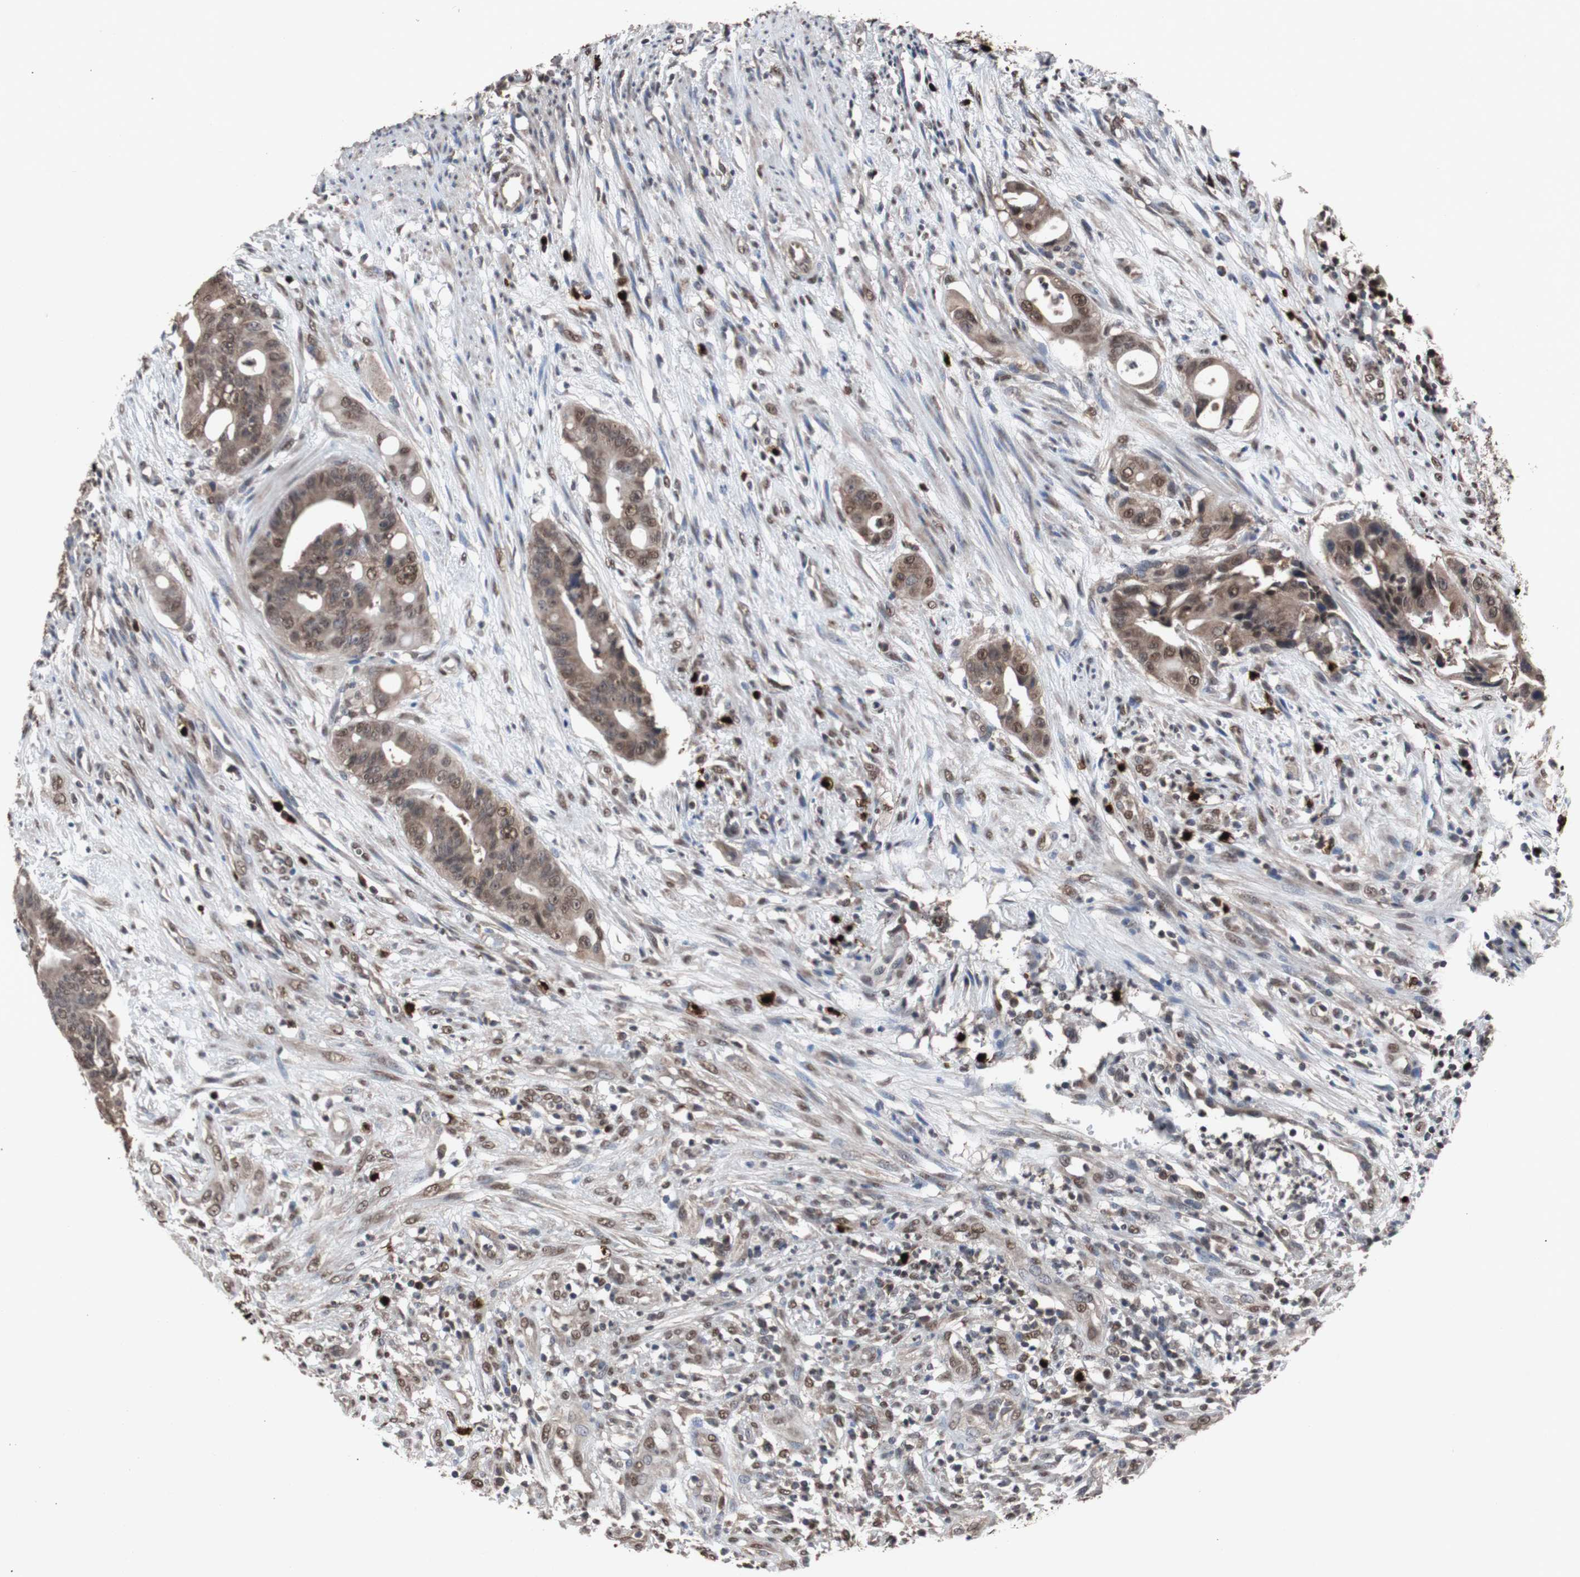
{"staining": {"intensity": "moderate", "quantity": ">75%", "location": "cytoplasmic/membranous,nuclear"}, "tissue": "colorectal cancer", "cell_type": "Tumor cells", "image_type": "cancer", "snomed": [{"axis": "morphology", "description": "Adenocarcinoma, NOS"}, {"axis": "topography", "description": "Colon"}], "caption": "This is a histology image of immunohistochemistry staining of adenocarcinoma (colorectal), which shows moderate staining in the cytoplasmic/membranous and nuclear of tumor cells.", "gene": "MED27", "patient": {"sex": "female", "age": 57}}